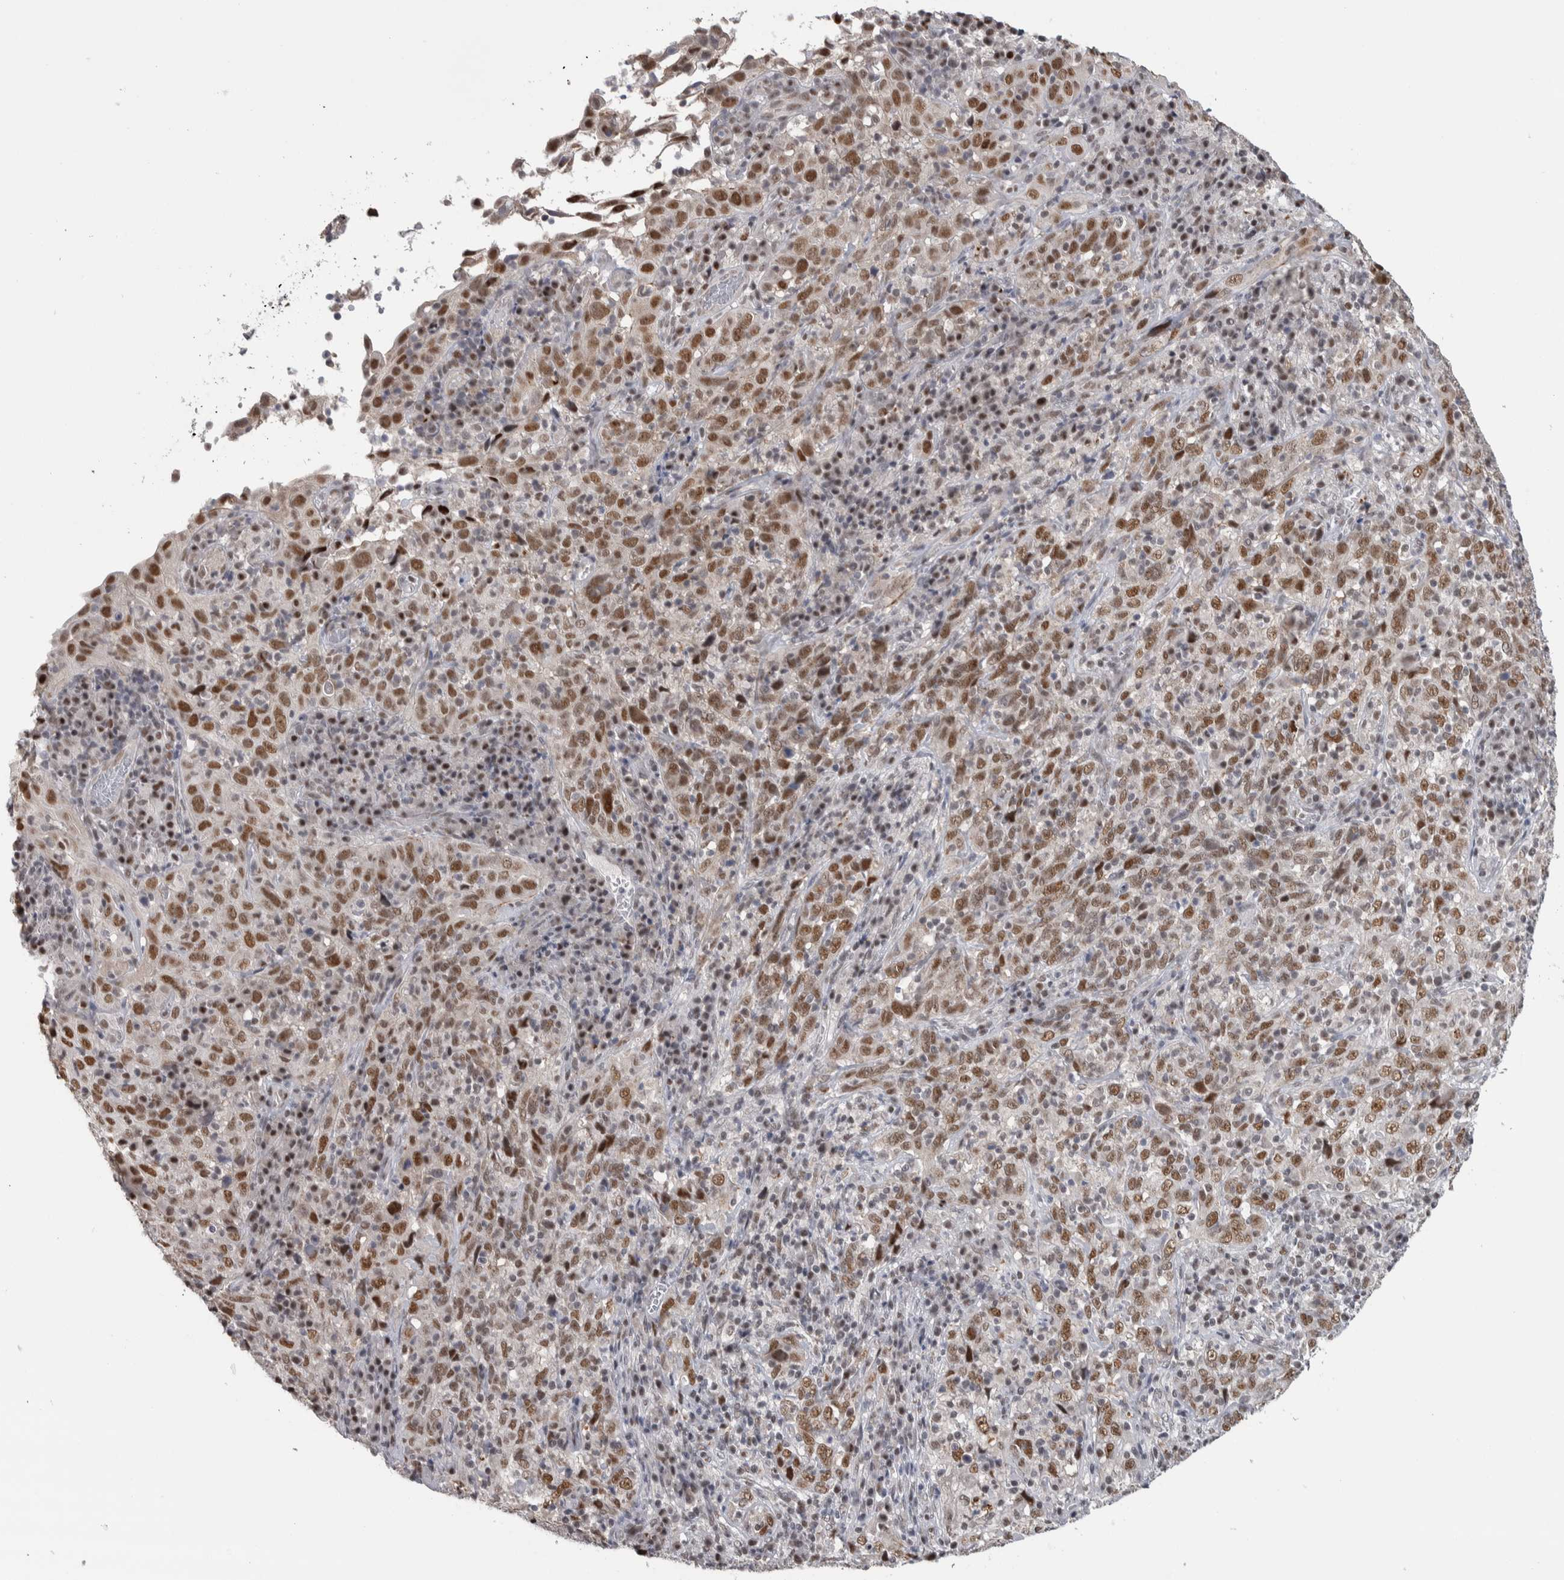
{"staining": {"intensity": "moderate", "quantity": ">75%", "location": "nuclear"}, "tissue": "cervical cancer", "cell_type": "Tumor cells", "image_type": "cancer", "snomed": [{"axis": "morphology", "description": "Squamous cell carcinoma, NOS"}, {"axis": "topography", "description": "Cervix"}], "caption": "A photomicrograph showing moderate nuclear staining in approximately >75% of tumor cells in cervical cancer (squamous cell carcinoma), as visualized by brown immunohistochemical staining.", "gene": "HEXIM2", "patient": {"sex": "female", "age": 46}}